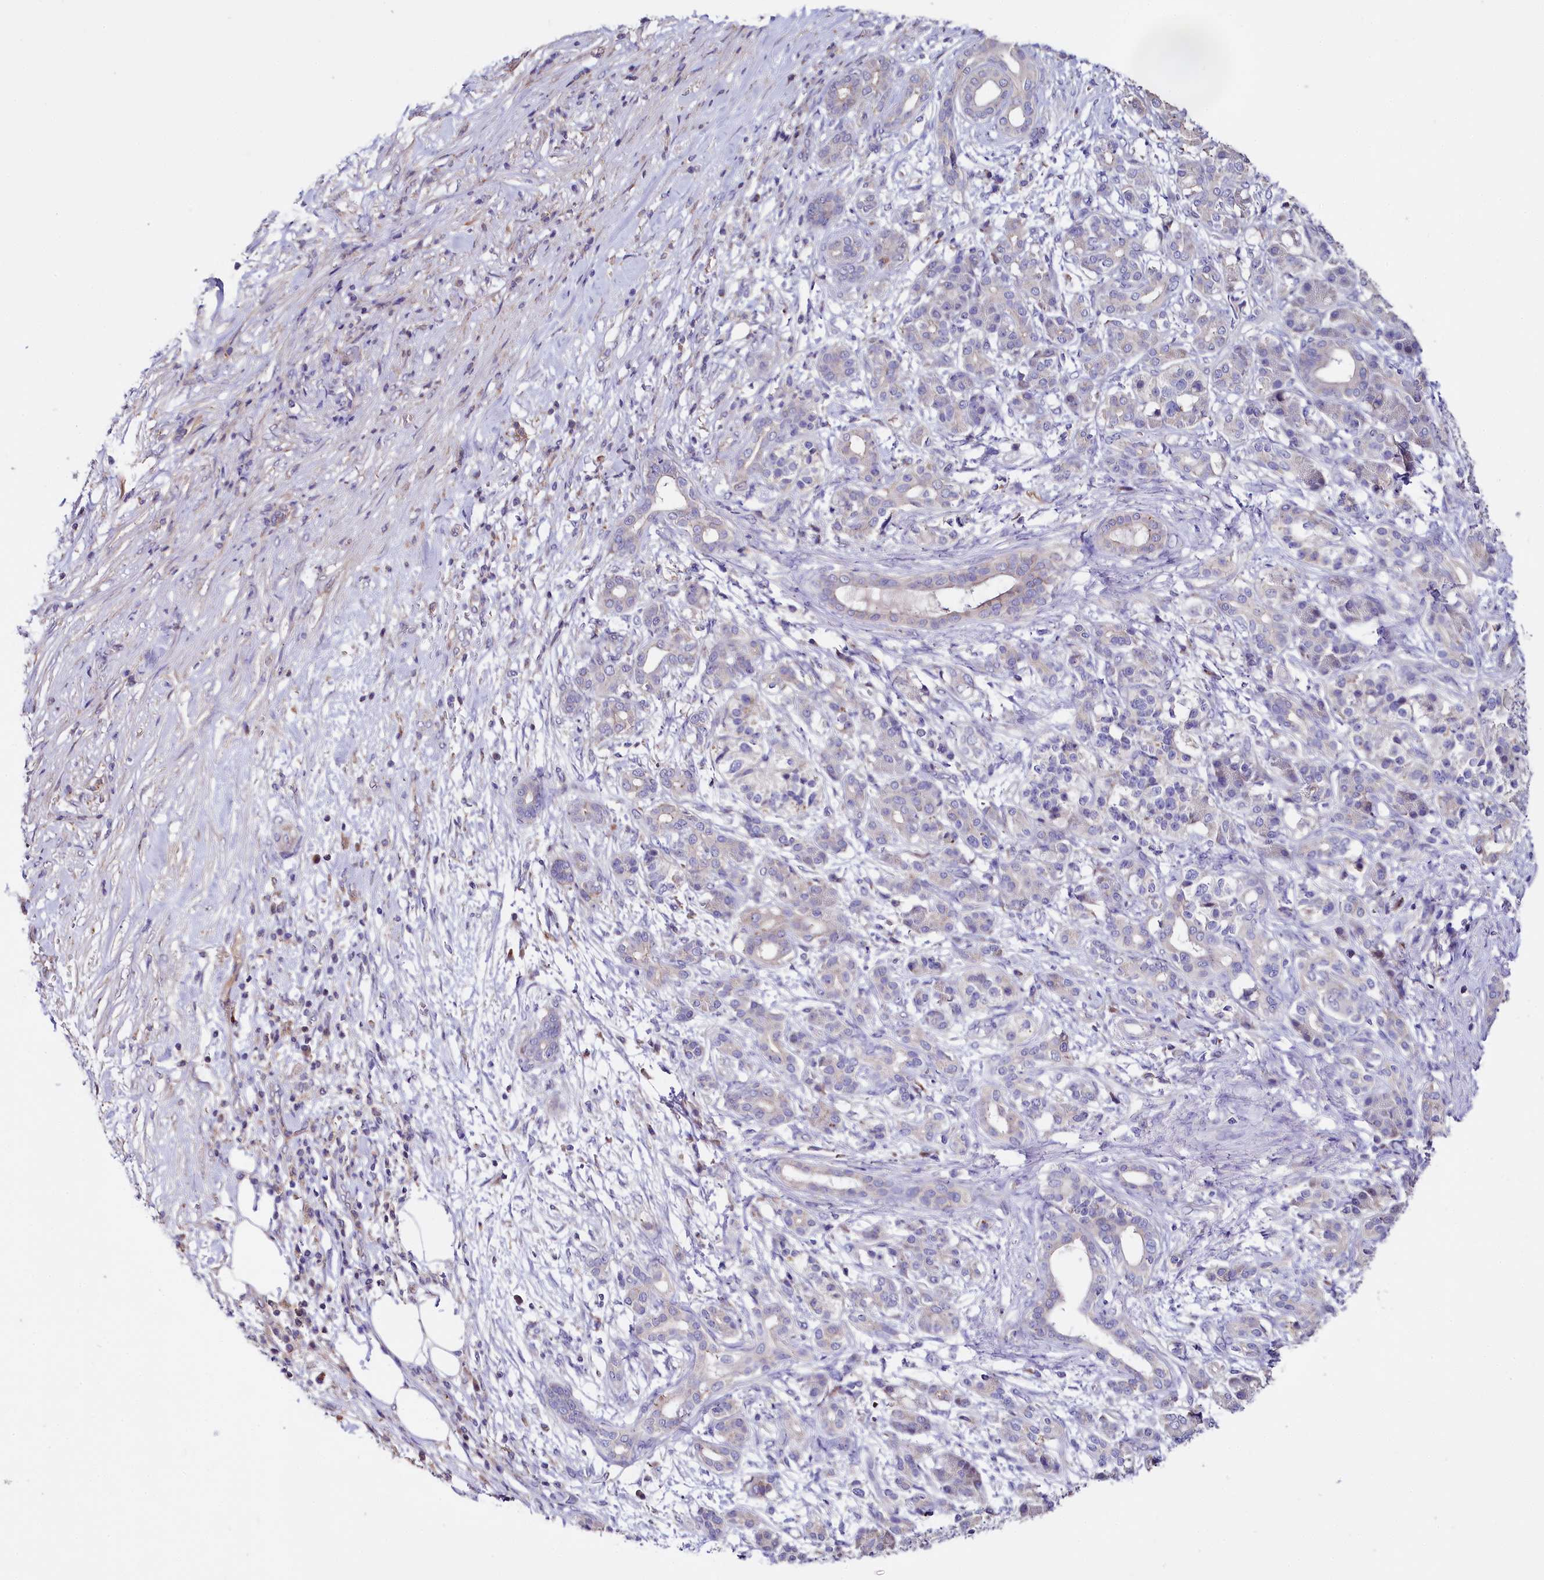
{"staining": {"intensity": "negative", "quantity": "none", "location": "none"}, "tissue": "pancreatic cancer", "cell_type": "Tumor cells", "image_type": "cancer", "snomed": [{"axis": "morphology", "description": "Adenocarcinoma, NOS"}, {"axis": "topography", "description": "Pancreas"}], "caption": "Tumor cells are negative for protein expression in human pancreatic cancer.", "gene": "RPUSD3", "patient": {"sex": "female", "age": 55}}